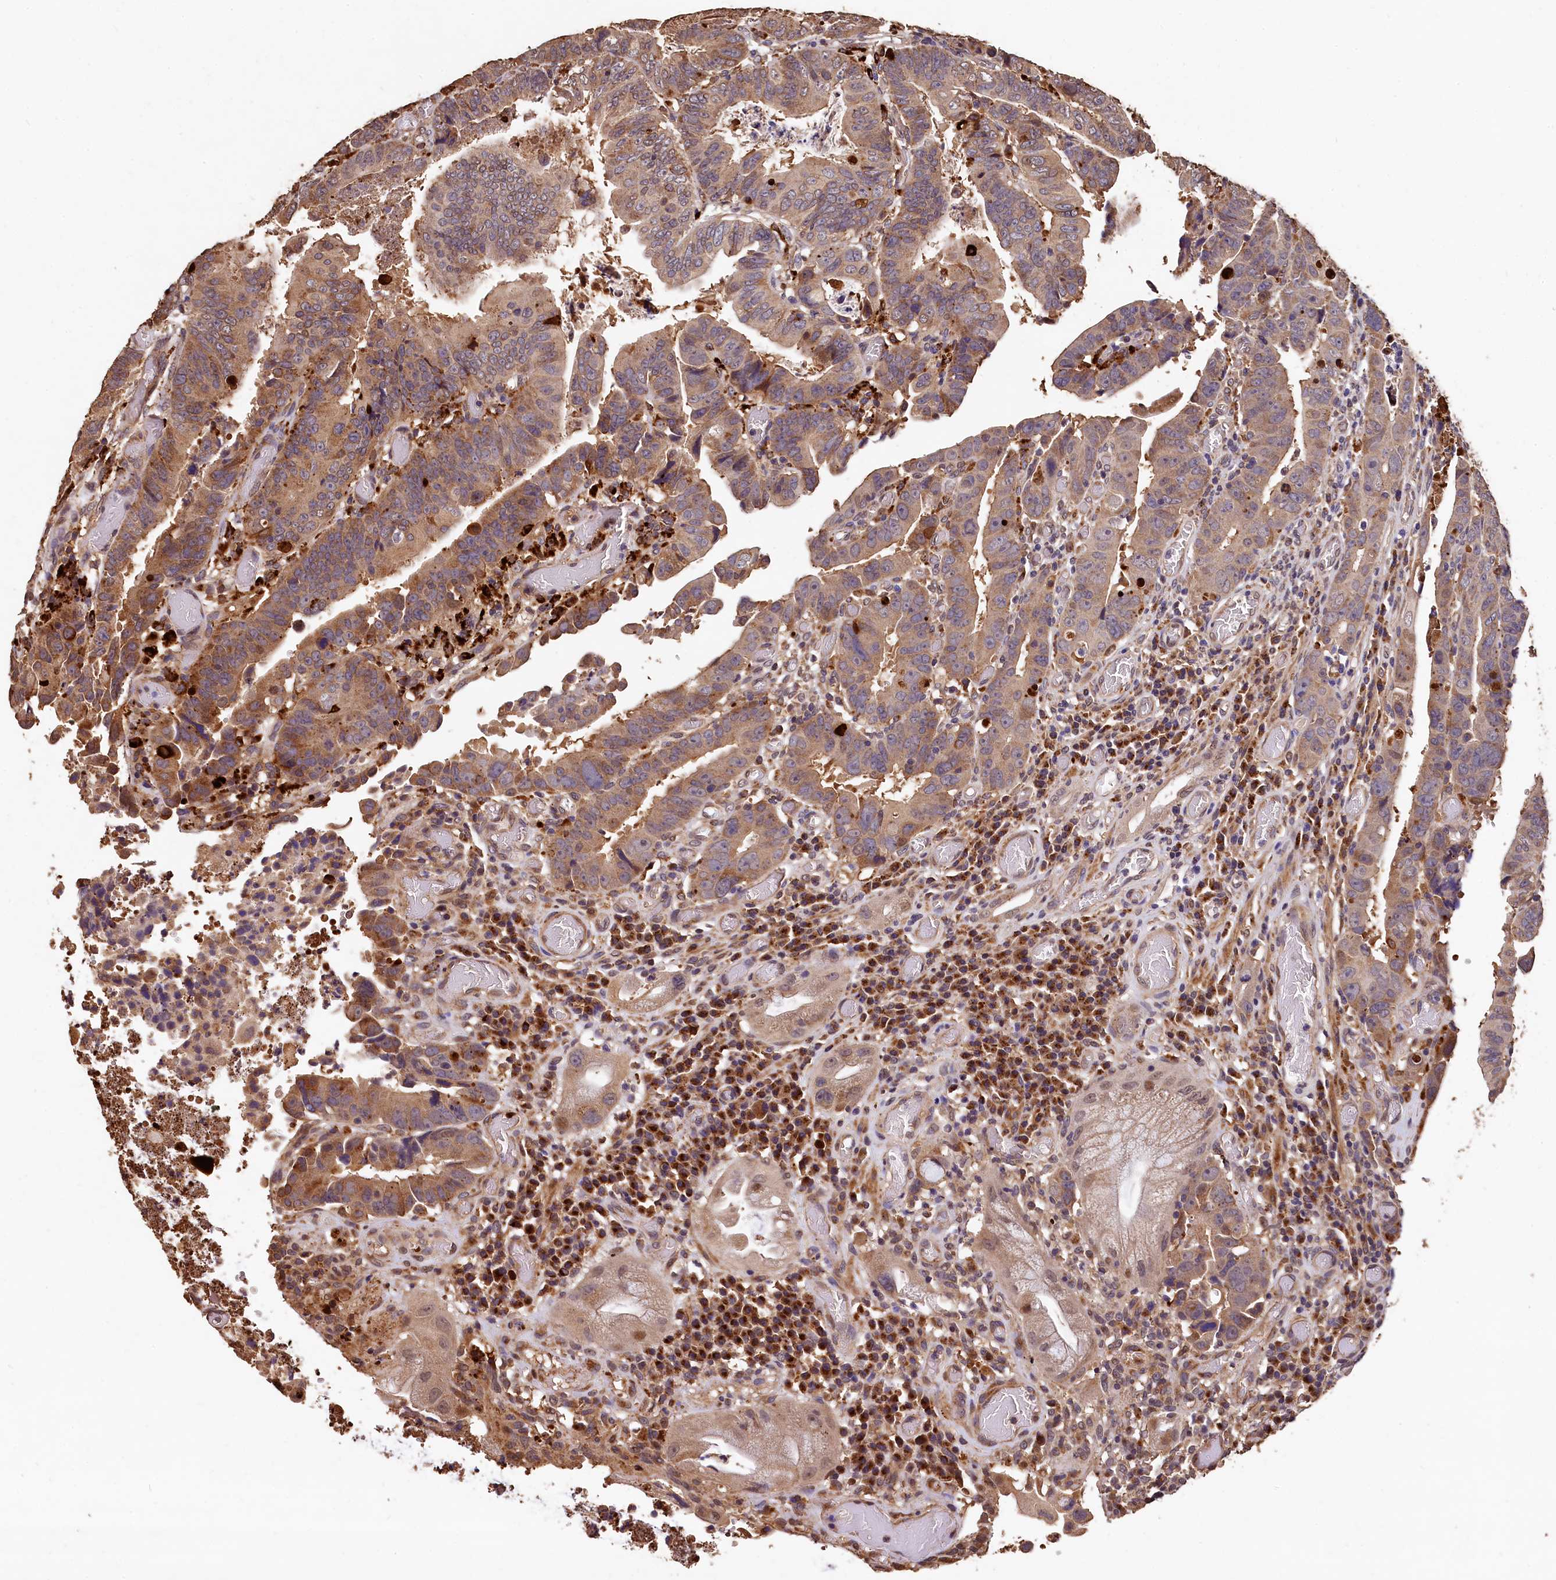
{"staining": {"intensity": "moderate", "quantity": ">75%", "location": "cytoplasmic/membranous"}, "tissue": "colorectal cancer", "cell_type": "Tumor cells", "image_type": "cancer", "snomed": [{"axis": "morphology", "description": "Normal tissue, NOS"}, {"axis": "morphology", "description": "Adenocarcinoma, NOS"}, {"axis": "topography", "description": "Rectum"}], "caption": "Colorectal cancer (adenocarcinoma) stained with DAB (3,3'-diaminobenzidine) immunohistochemistry shows medium levels of moderate cytoplasmic/membranous positivity in approximately >75% of tumor cells.", "gene": "LSM4", "patient": {"sex": "female", "age": 65}}